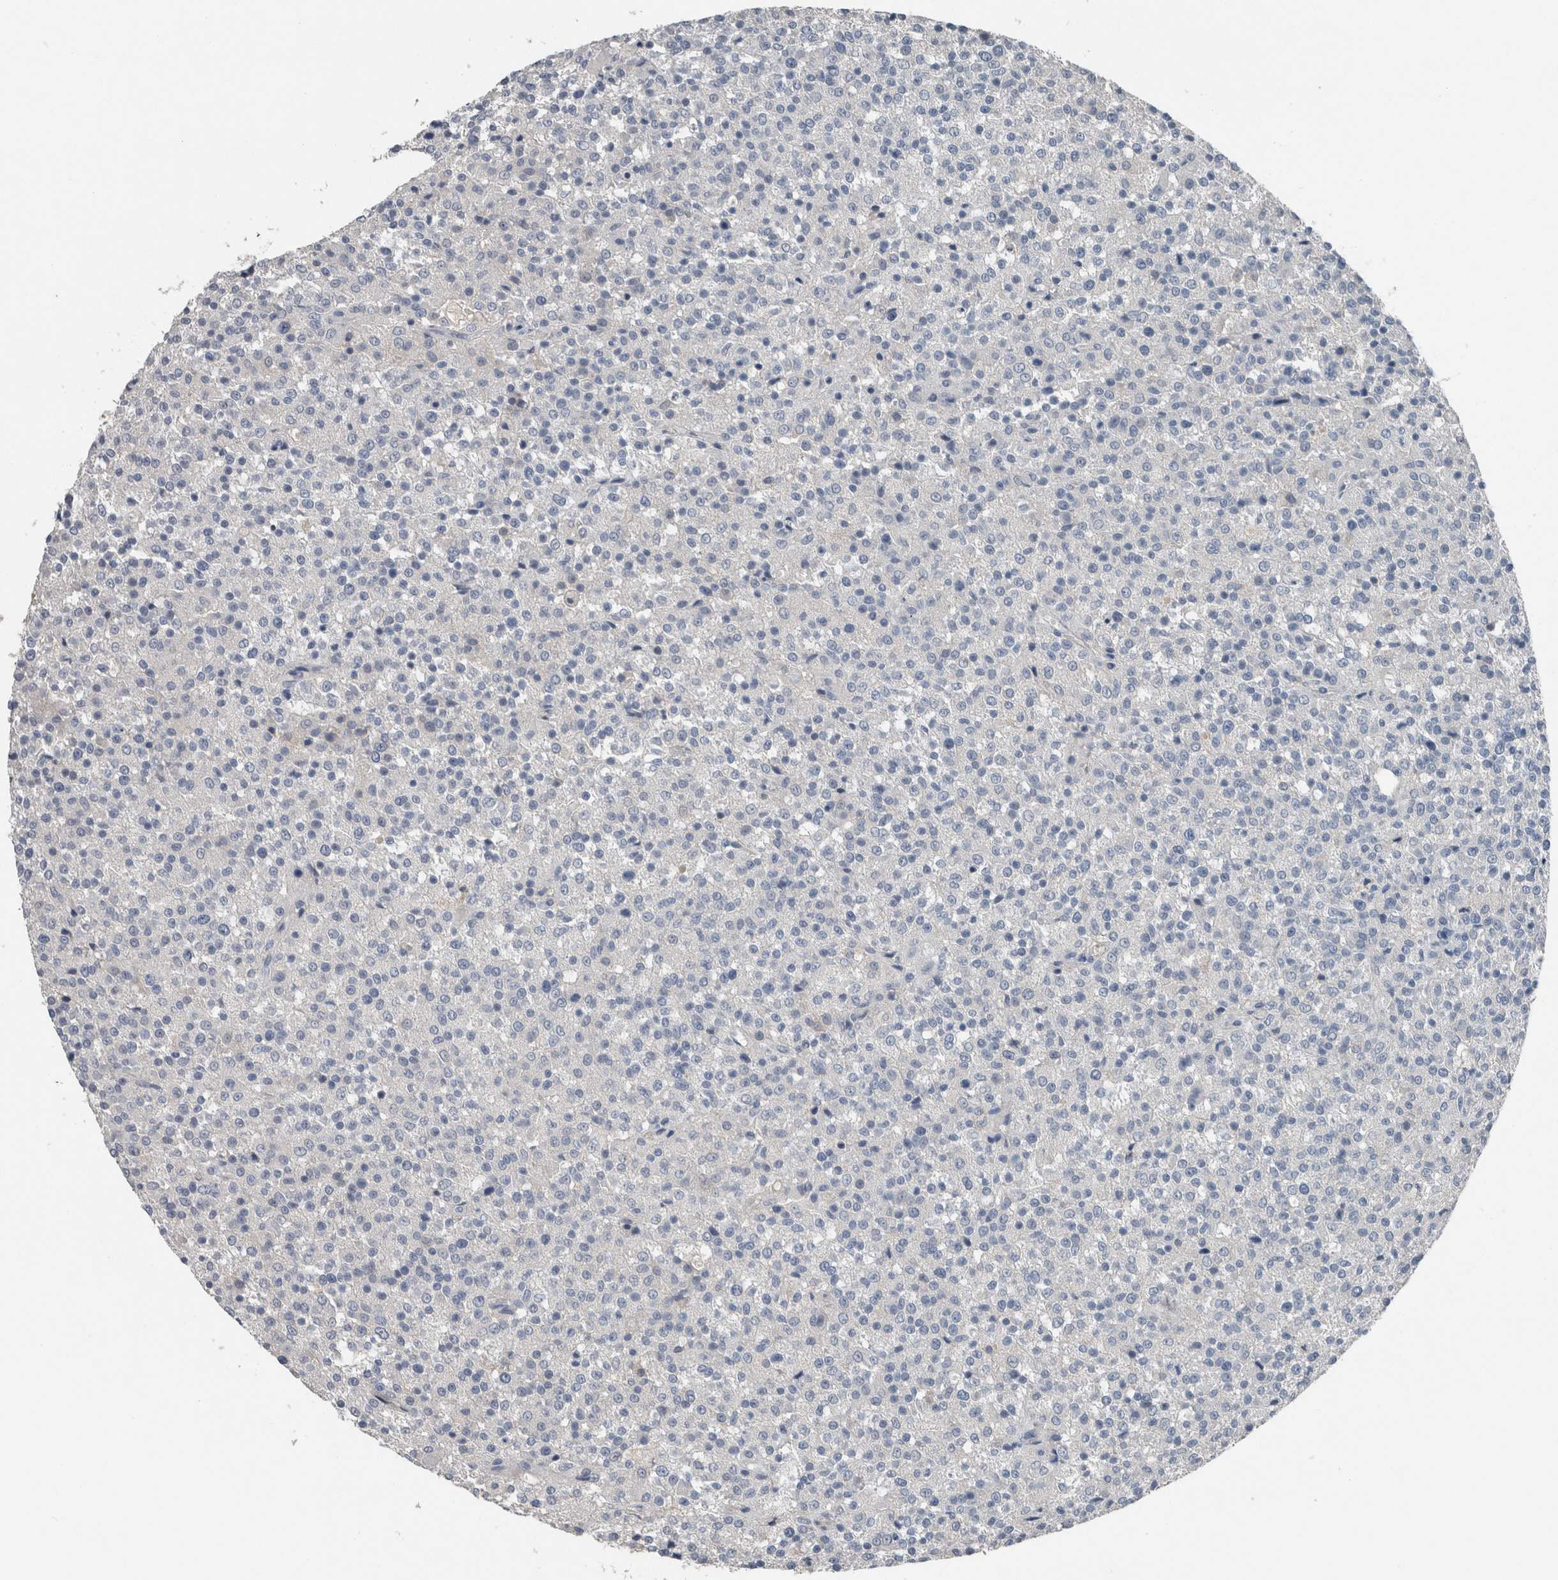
{"staining": {"intensity": "negative", "quantity": "none", "location": "none"}, "tissue": "testis cancer", "cell_type": "Tumor cells", "image_type": "cancer", "snomed": [{"axis": "morphology", "description": "Seminoma, NOS"}, {"axis": "topography", "description": "Testis"}], "caption": "This is an IHC photomicrograph of human testis cancer (seminoma). There is no staining in tumor cells.", "gene": "CRNN", "patient": {"sex": "male", "age": 59}}